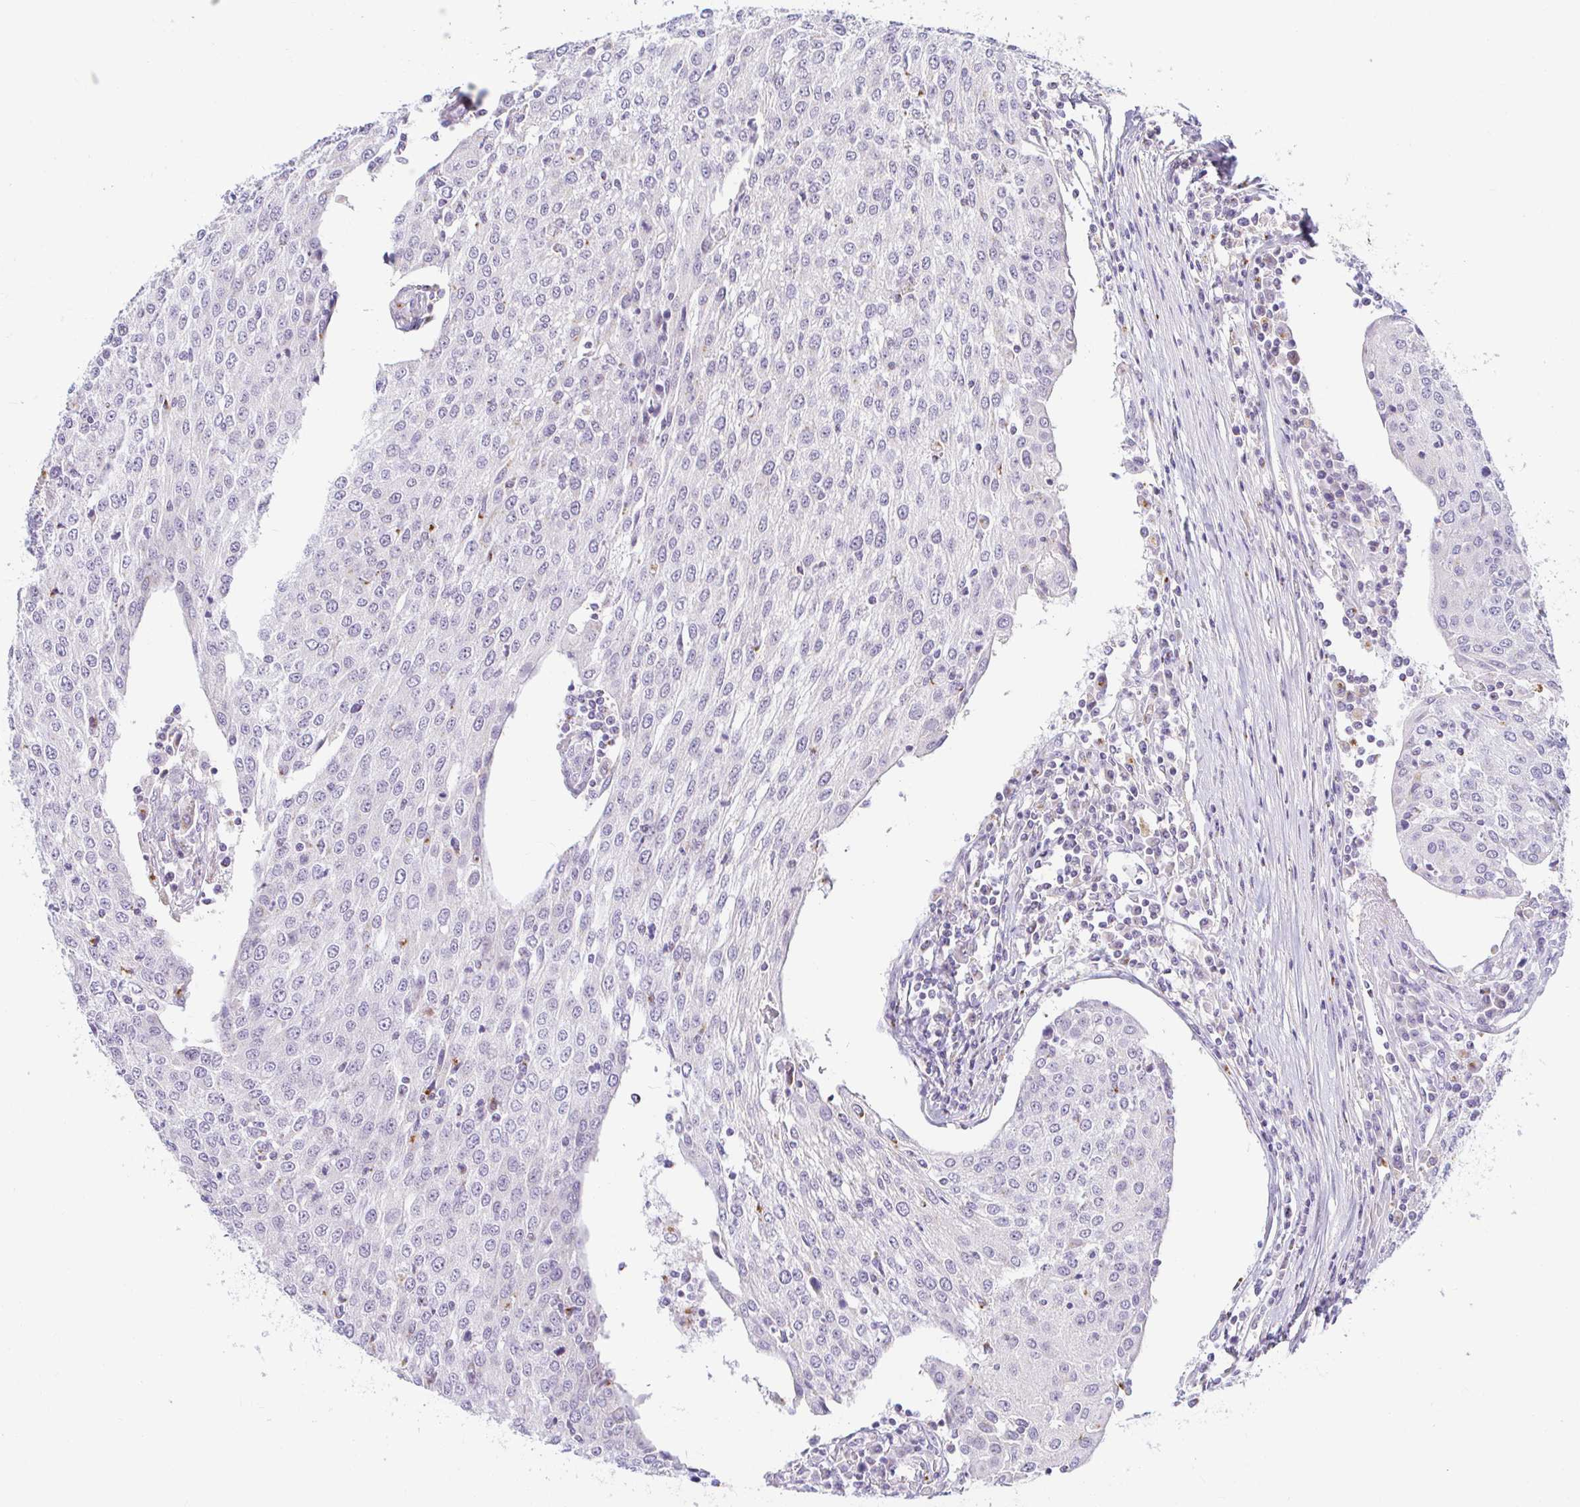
{"staining": {"intensity": "negative", "quantity": "none", "location": "none"}, "tissue": "urothelial cancer", "cell_type": "Tumor cells", "image_type": "cancer", "snomed": [{"axis": "morphology", "description": "Urothelial carcinoma, High grade"}, {"axis": "topography", "description": "Urinary bladder"}], "caption": "IHC micrograph of human high-grade urothelial carcinoma stained for a protein (brown), which demonstrates no positivity in tumor cells.", "gene": "OR51D1", "patient": {"sex": "female", "age": 85}}